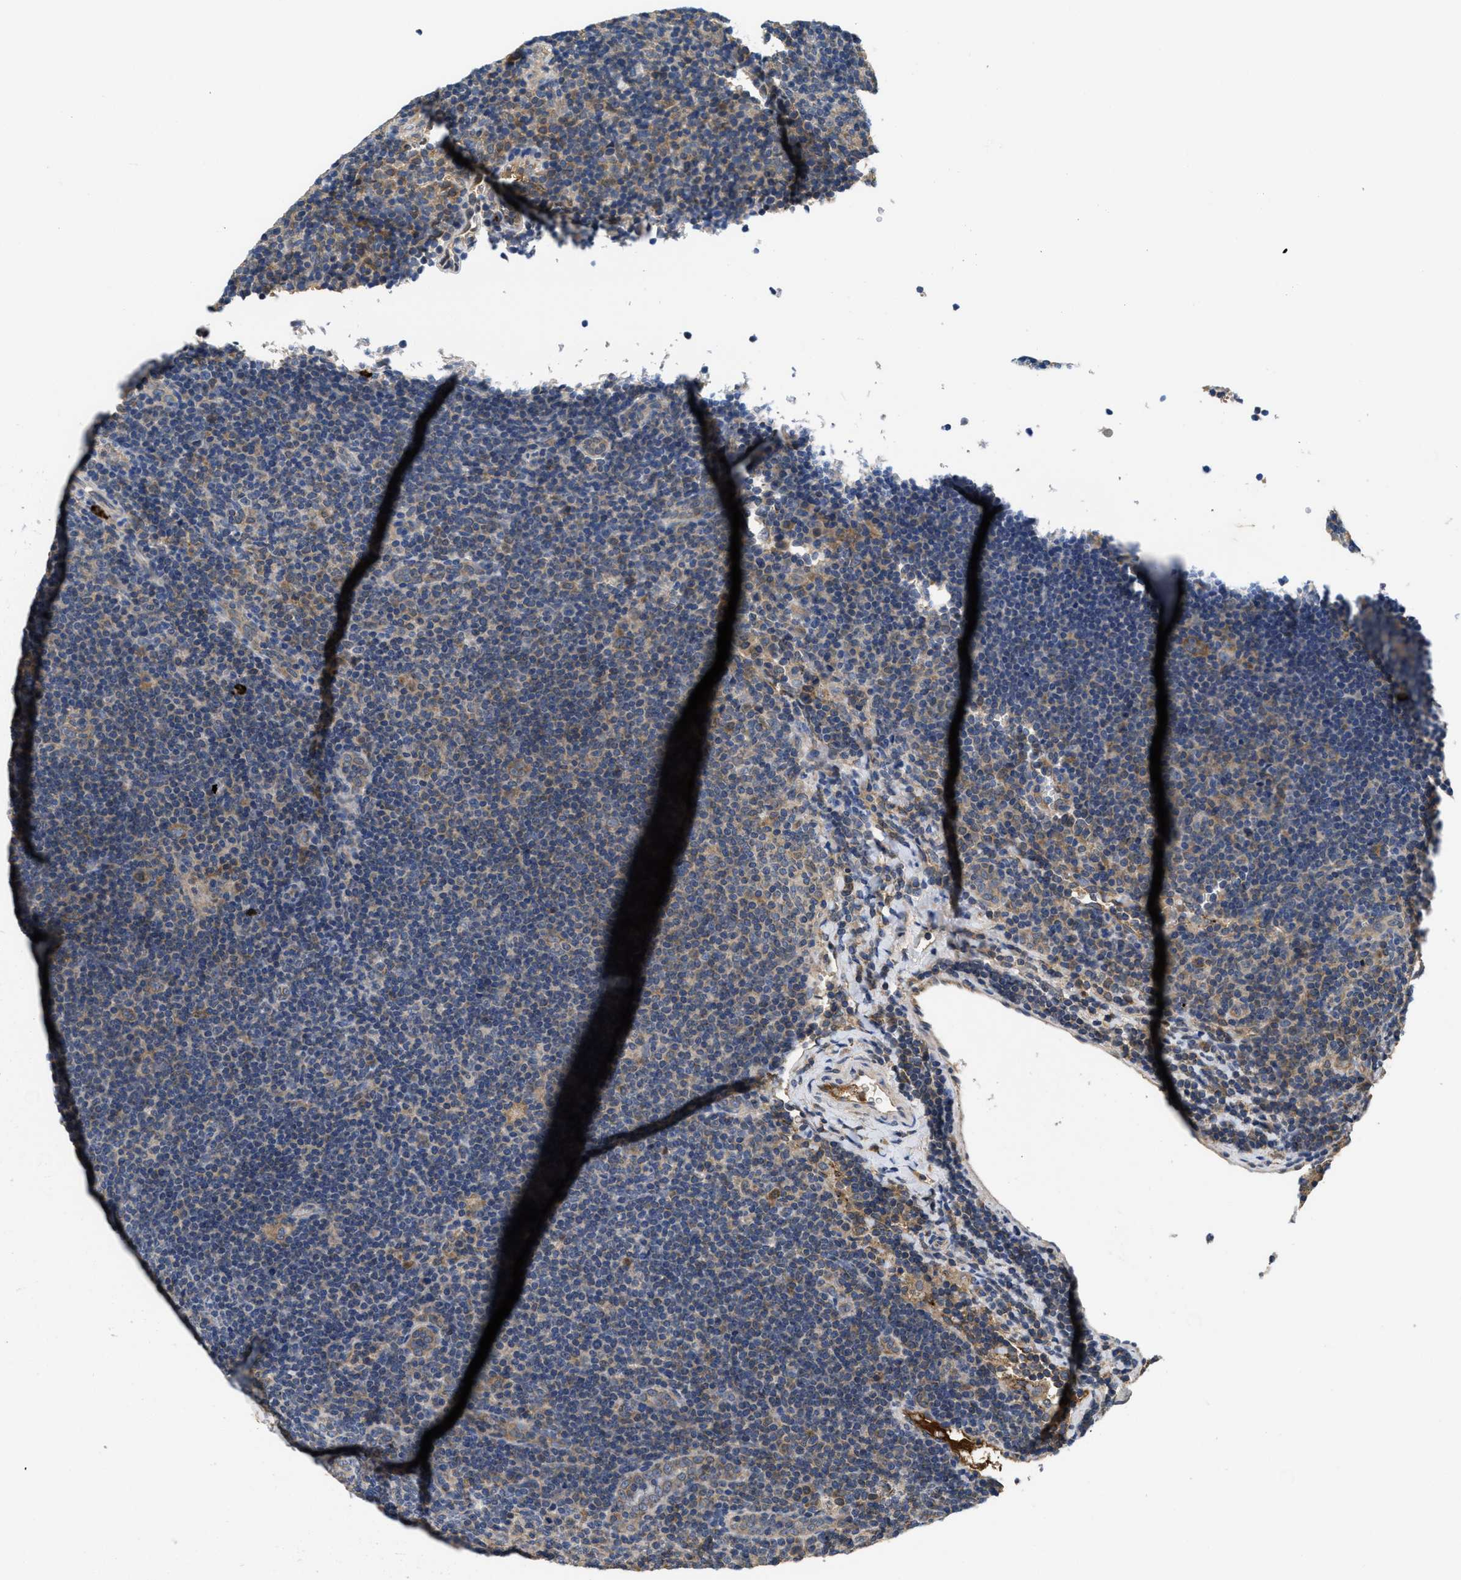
{"staining": {"intensity": "moderate", "quantity": ">75%", "location": "cytoplasmic/membranous"}, "tissue": "lymphoma", "cell_type": "Tumor cells", "image_type": "cancer", "snomed": [{"axis": "morphology", "description": "Hodgkin's disease, NOS"}, {"axis": "topography", "description": "Lymph node"}], "caption": "Immunohistochemical staining of lymphoma displays medium levels of moderate cytoplasmic/membranous protein staining in approximately >75% of tumor cells. Immunohistochemistry (ihc) stains the protein in brown and the nuclei are stained blue.", "gene": "GALK1", "patient": {"sex": "female", "age": 57}}